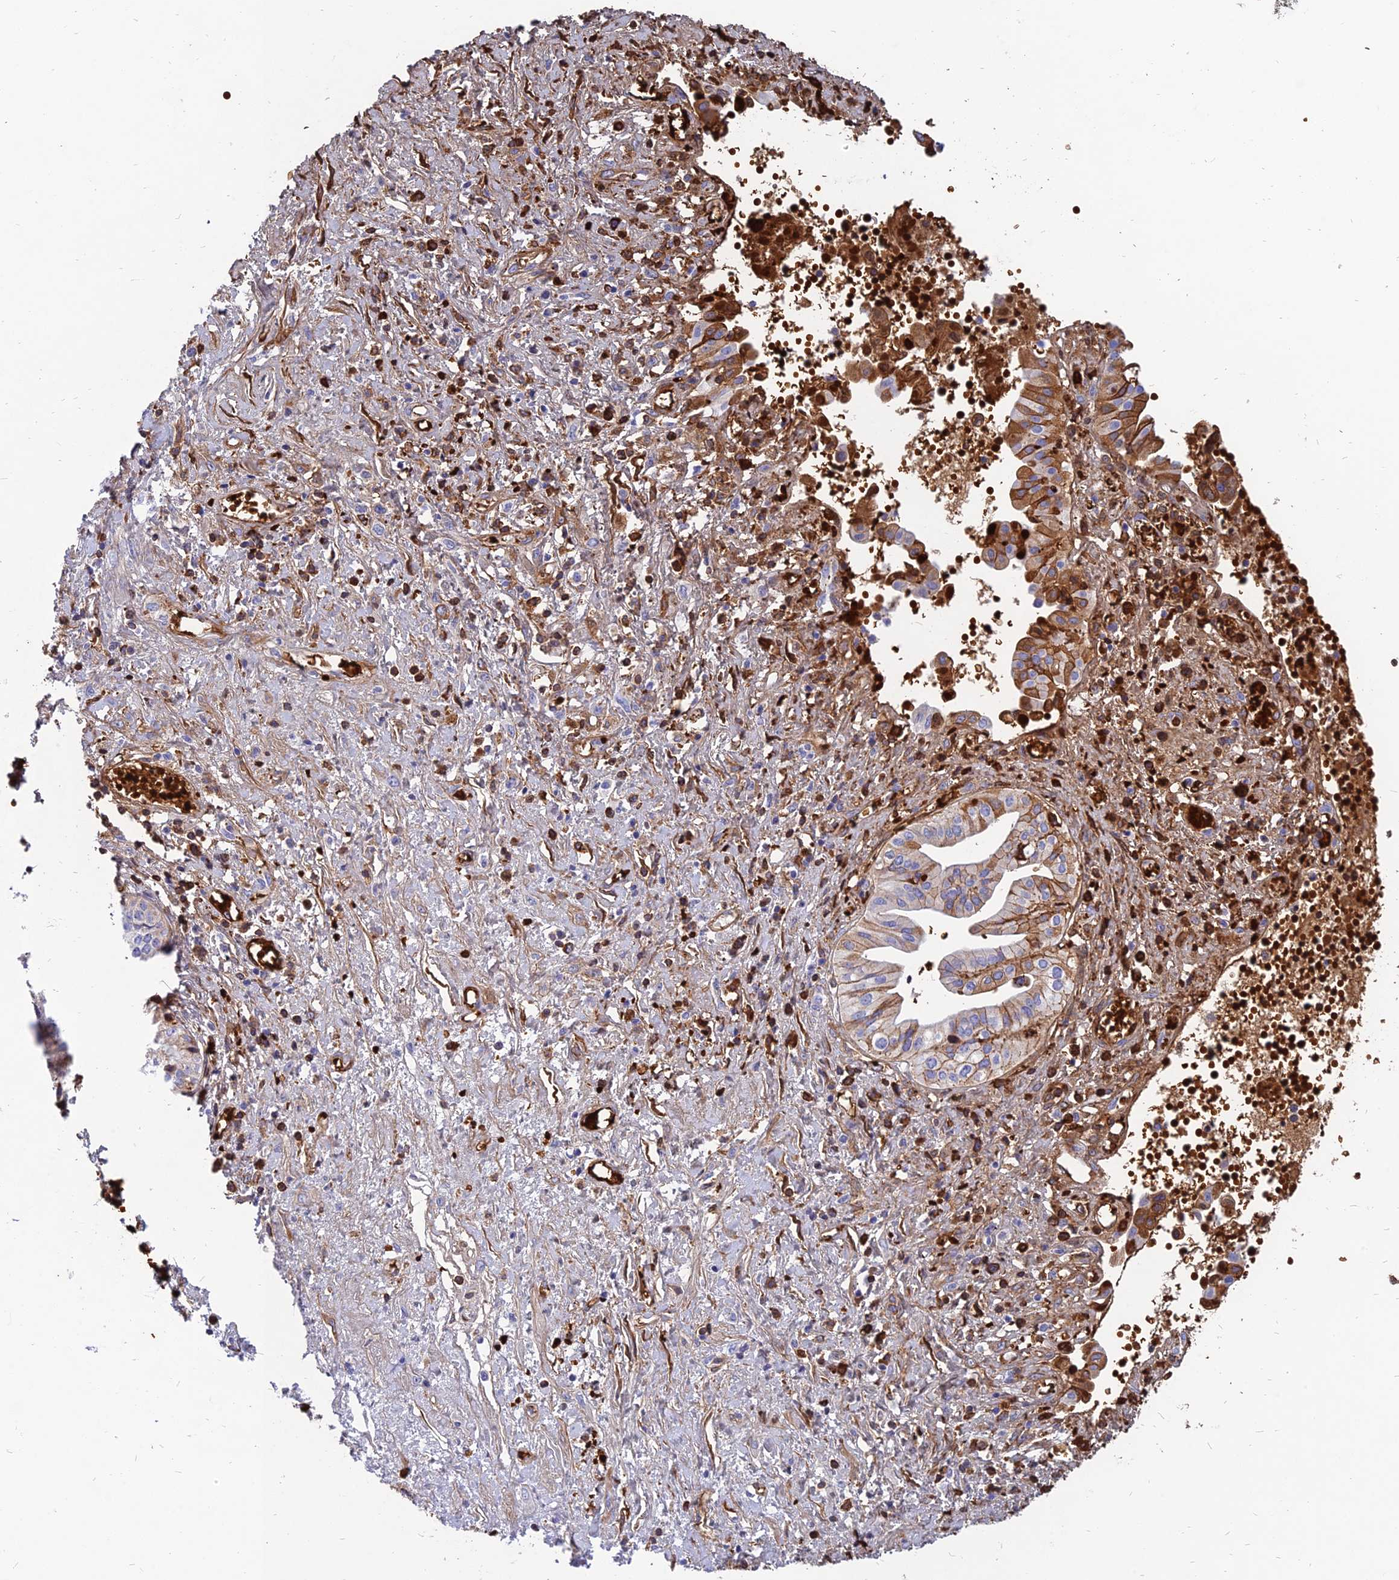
{"staining": {"intensity": "moderate", "quantity": "<25%", "location": "cytoplasmic/membranous"}, "tissue": "pancreatic cancer", "cell_type": "Tumor cells", "image_type": "cancer", "snomed": [{"axis": "morphology", "description": "Adenocarcinoma, NOS"}, {"axis": "topography", "description": "Pancreas"}], "caption": "Immunohistochemistry (IHC) histopathology image of human pancreatic cancer (adenocarcinoma) stained for a protein (brown), which shows low levels of moderate cytoplasmic/membranous positivity in about <25% of tumor cells.", "gene": "HHAT", "patient": {"sex": "female", "age": 50}}